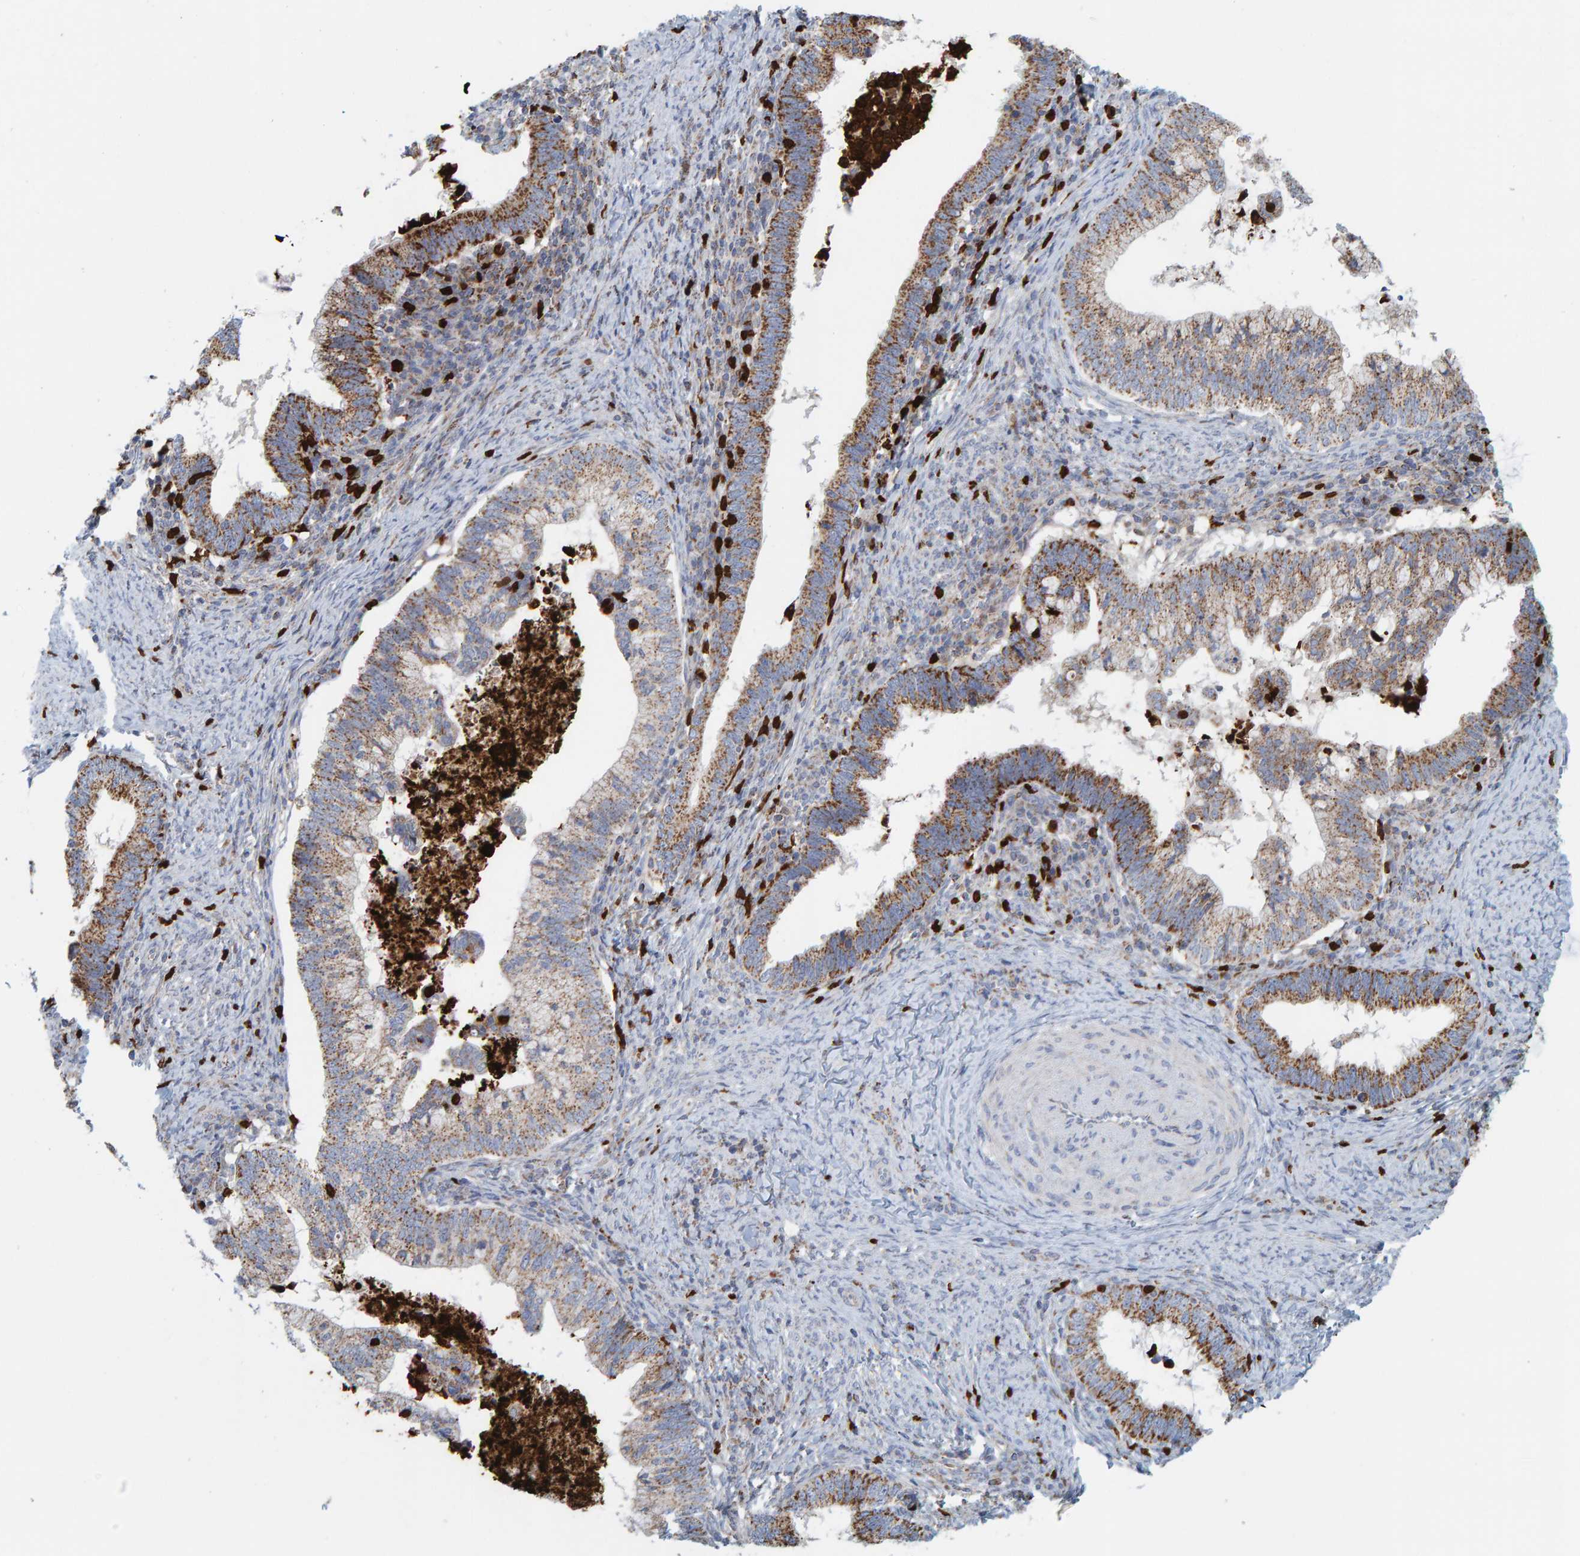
{"staining": {"intensity": "moderate", "quantity": ">75%", "location": "cytoplasmic/membranous"}, "tissue": "cervical cancer", "cell_type": "Tumor cells", "image_type": "cancer", "snomed": [{"axis": "morphology", "description": "Adenocarcinoma, NOS"}, {"axis": "topography", "description": "Cervix"}], "caption": "Immunohistochemical staining of adenocarcinoma (cervical) exhibits medium levels of moderate cytoplasmic/membranous protein positivity in about >75% of tumor cells. (Brightfield microscopy of DAB IHC at high magnification).", "gene": "B9D1", "patient": {"sex": "female", "age": 36}}